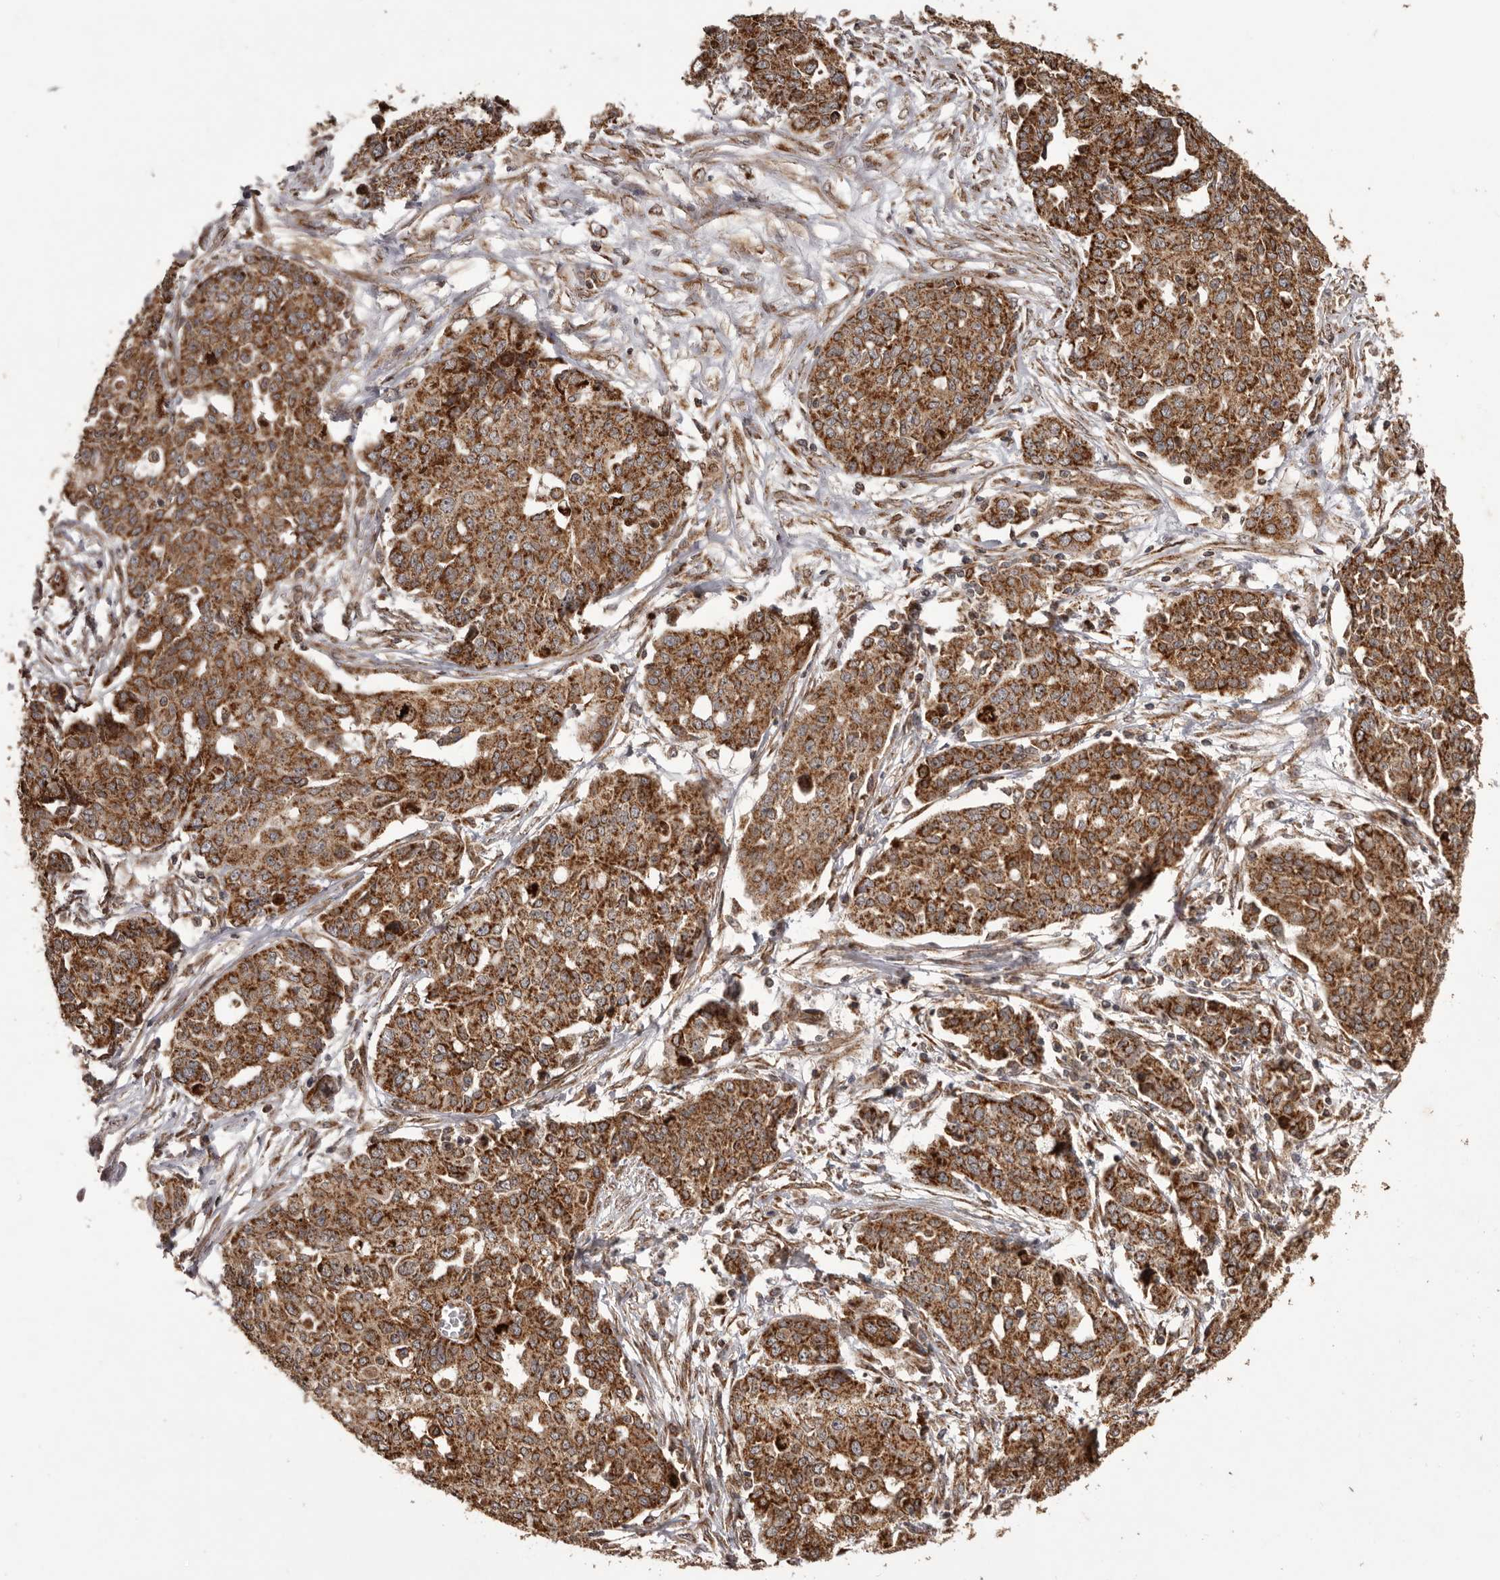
{"staining": {"intensity": "strong", "quantity": ">75%", "location": "cytoplasmic/membranous"}, "tissue": "ovarian cancer", "cell_type": "Tumor cells", "image_type": "cancer", "snomed": [{"axis": "morphology", "description": "Cystadenocarcinoma, serous, NOS"}, {"axis": "topography", "description": "Soft tissue"}, {"axis": "topography", "description": "Ovary"}], "caption": "Immunohistochemical staining of ovarian cancer (serous cystadenocarcinoma) reveals strong cytoplasmic/membranous protein staining in approximately >75% of tumor cells.", "gene": "CHRM2", "patient": {"sex": "female", "age": 57}}